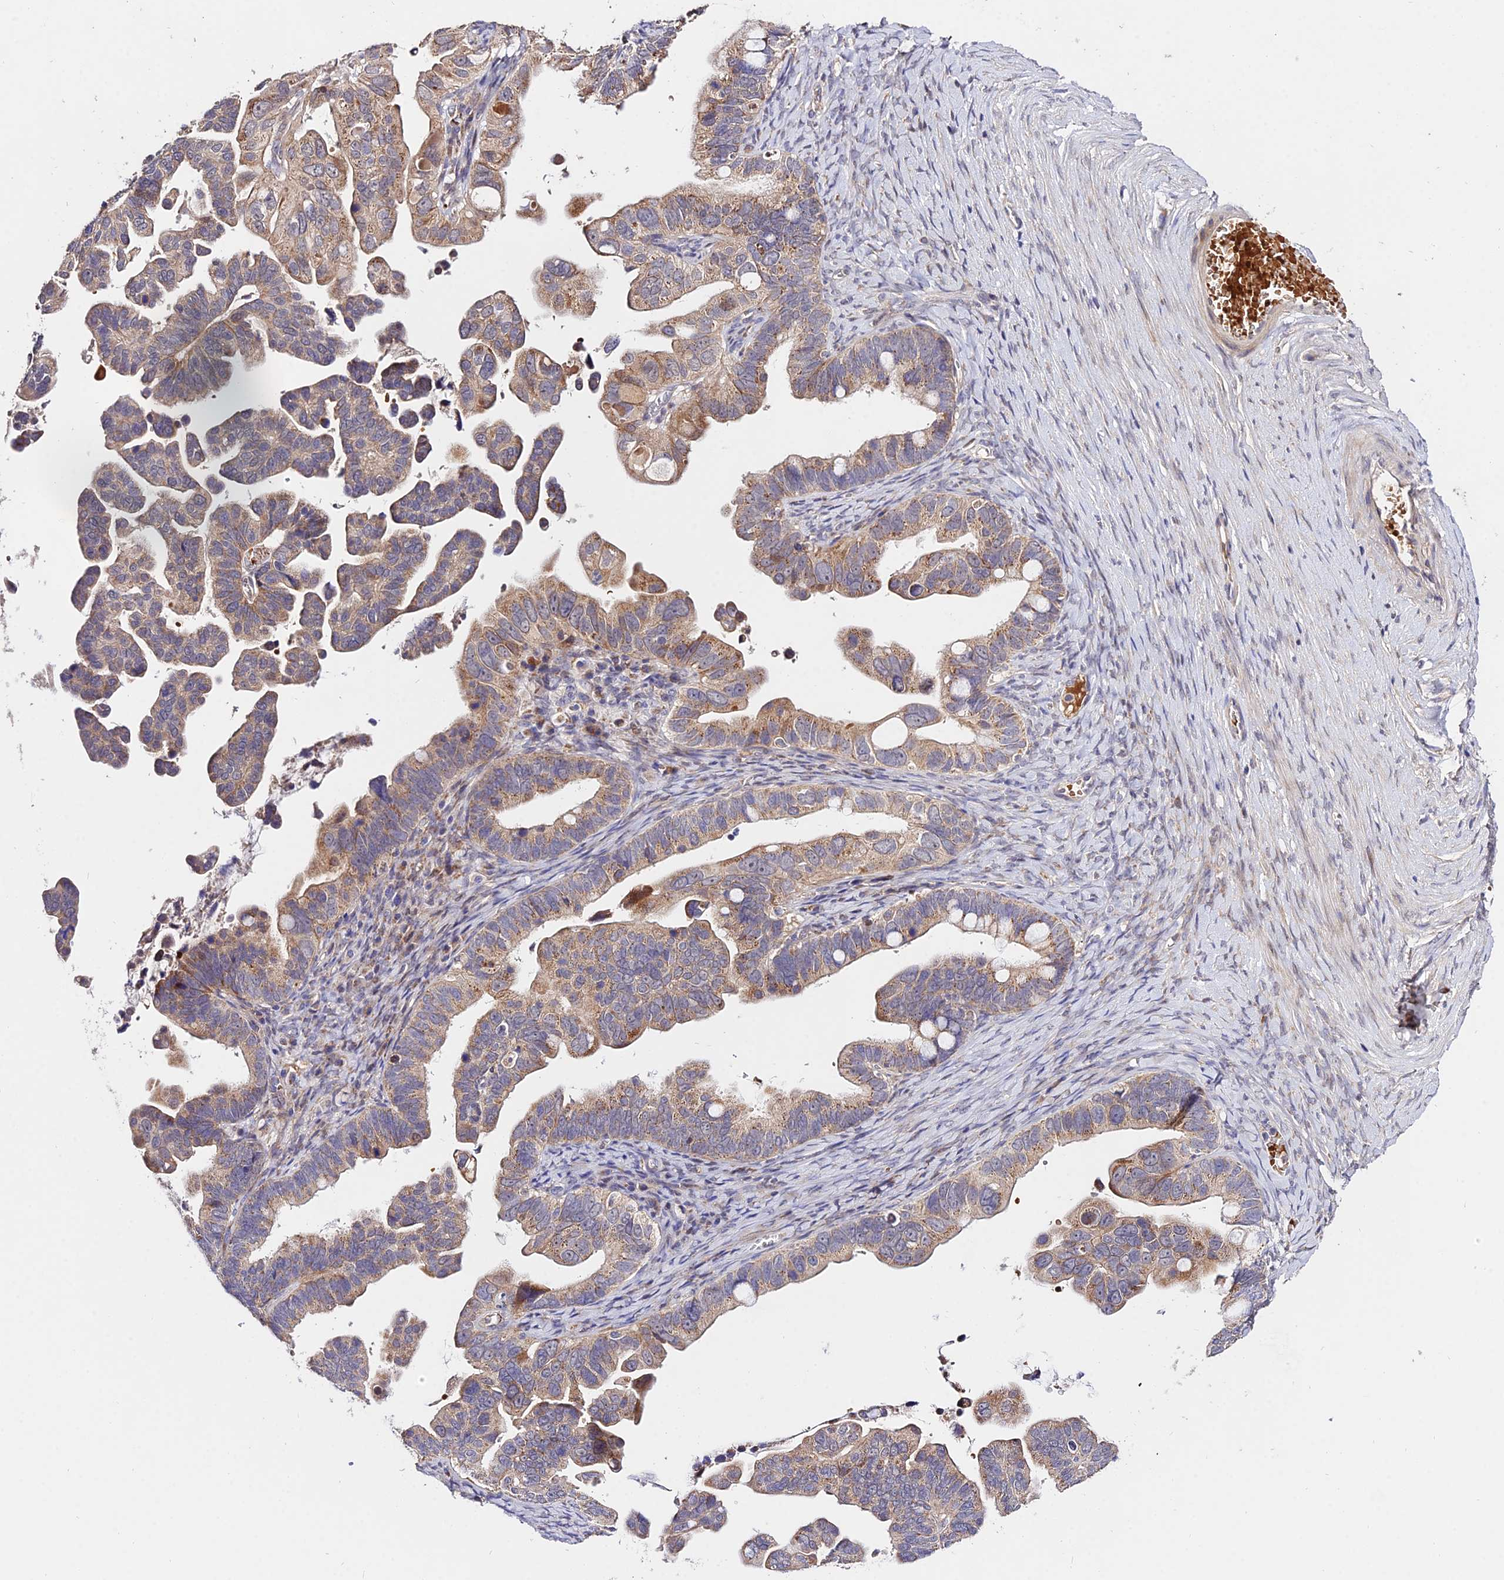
{"staining": {"intensity": "moderate", "quantity": ">75%", "location": "cytoplasmic/membranous"}, "tissue": "ovarian cancer", "cell_type": "Tumor cells", "image_type": "cancer", "snomed": [{"axis": "morphology", "description": "Cystadenocarcinoma, serous, NOS"}, {"axis": "topography", "description": "Ovary"}], "caption": "An immunohistochemistry (IHC) micrograph of tumor tissue is shown. Protein staining in brown highlights moderate cytoplasmic/membranous positivity in ovarian cancer within tumor cells. (DAB IHC with brightfield microscopy, high magnification).", "gene": "WDR5B", "patient": {"sex": "female", "age": 56}}